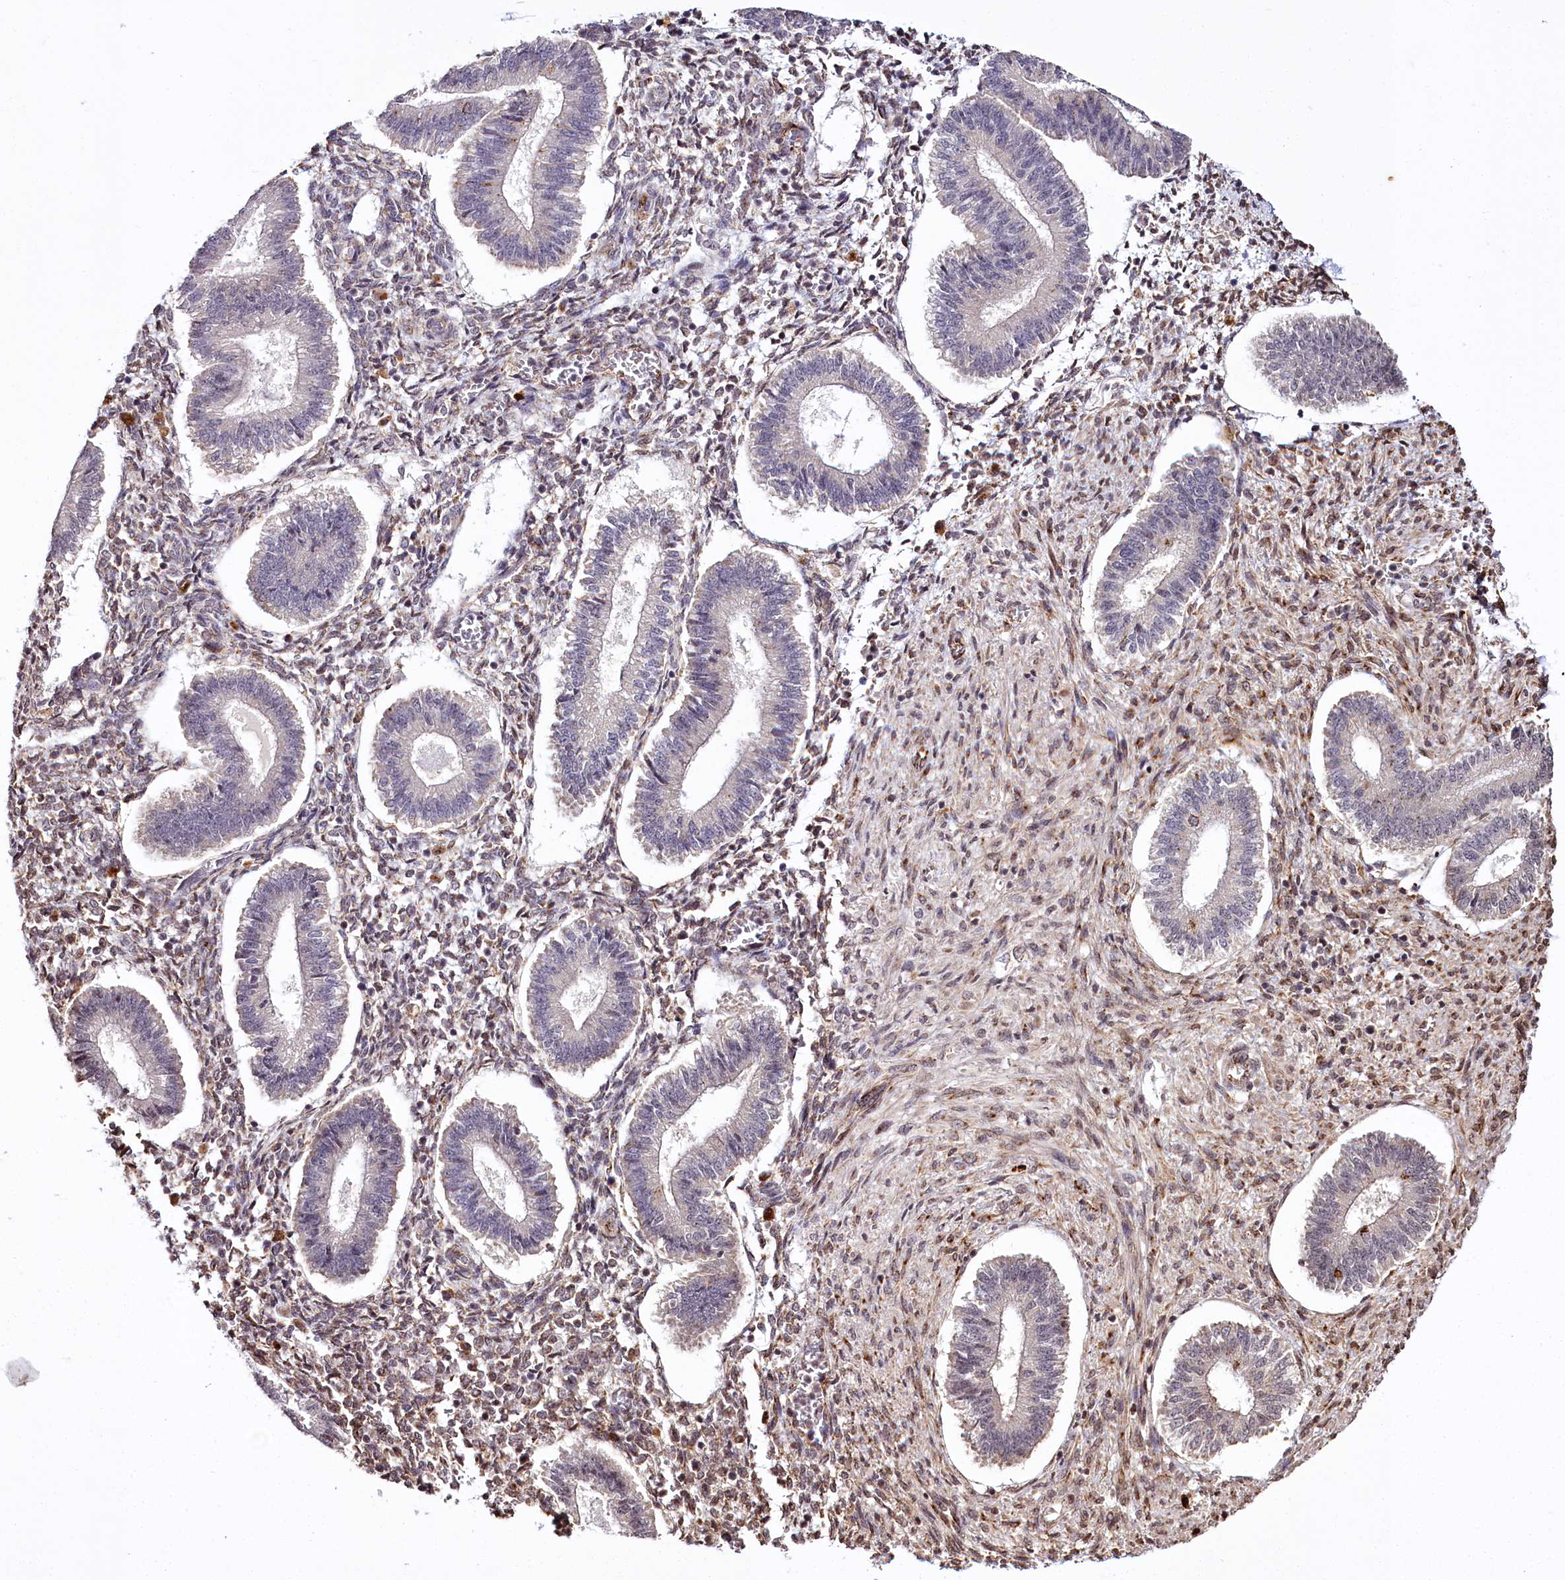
{"staining": {"intensity": "moderate", "quantity": "<25%", "location": "cytoplasmic/membranous"}, "tissue": "endometrium", "cell_type": "Cells in endometrial stroma", "image_type": "normal", "snomed": [{"axis": "morphology", "description": "Normal tissue, NOS"}, {"axis": "topography", "description": "Endometrium"}], "caption": "Protein analysis of normal endometrium displays moderate cytoplasmic/membranous positivity in approximately <25% of cells in endometrial stroma.", "gene": "HOXC8", "patient": {"sex": "female", "age": 25}}